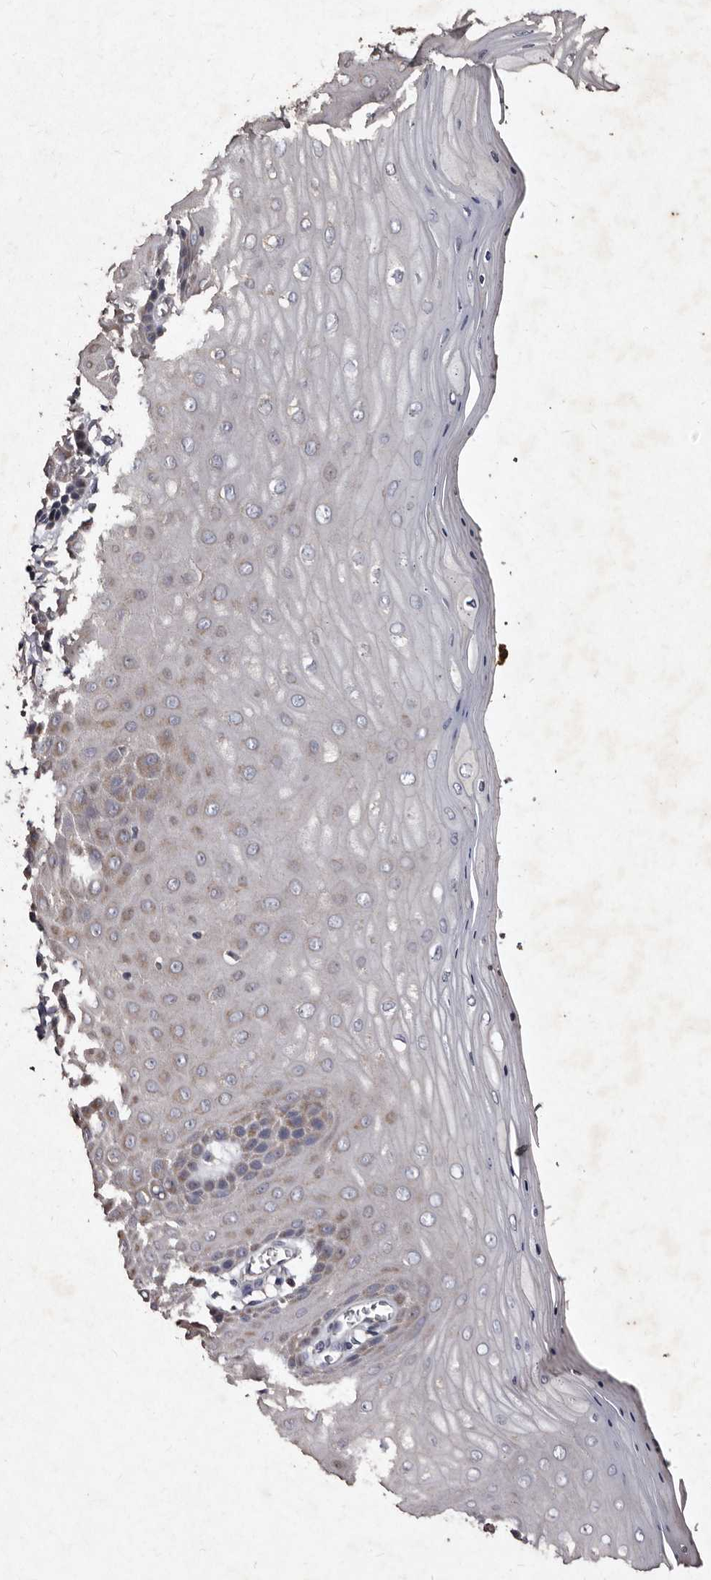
{"staining": {"intensity": "weak", "quantity": "25%-75%", "location": "cytoplasmic/membranous"}, "tissue": "cervix", "cell_type": "Glandular cells", "image_type": "normal", "snomed": [{"axis": "morphology", "description": "Normal tissue, NOS"}, {"axis": "topography", "description": "Cervix"}], "caption": "Immunohistochemistry staining of unremarkable cervix, which reveals low levels of weak cytoplasmic/membranous expression in approximately 25%-75% of glandular cells indicating weak cytoplasmic/membranous protein expression. The staining was performed using DAB (brown) for protein detection and nuclei were counterstained in hematoxylin (blue).", "gene": "TFB1M", "patient": {"sex": "female", "age": 55}}